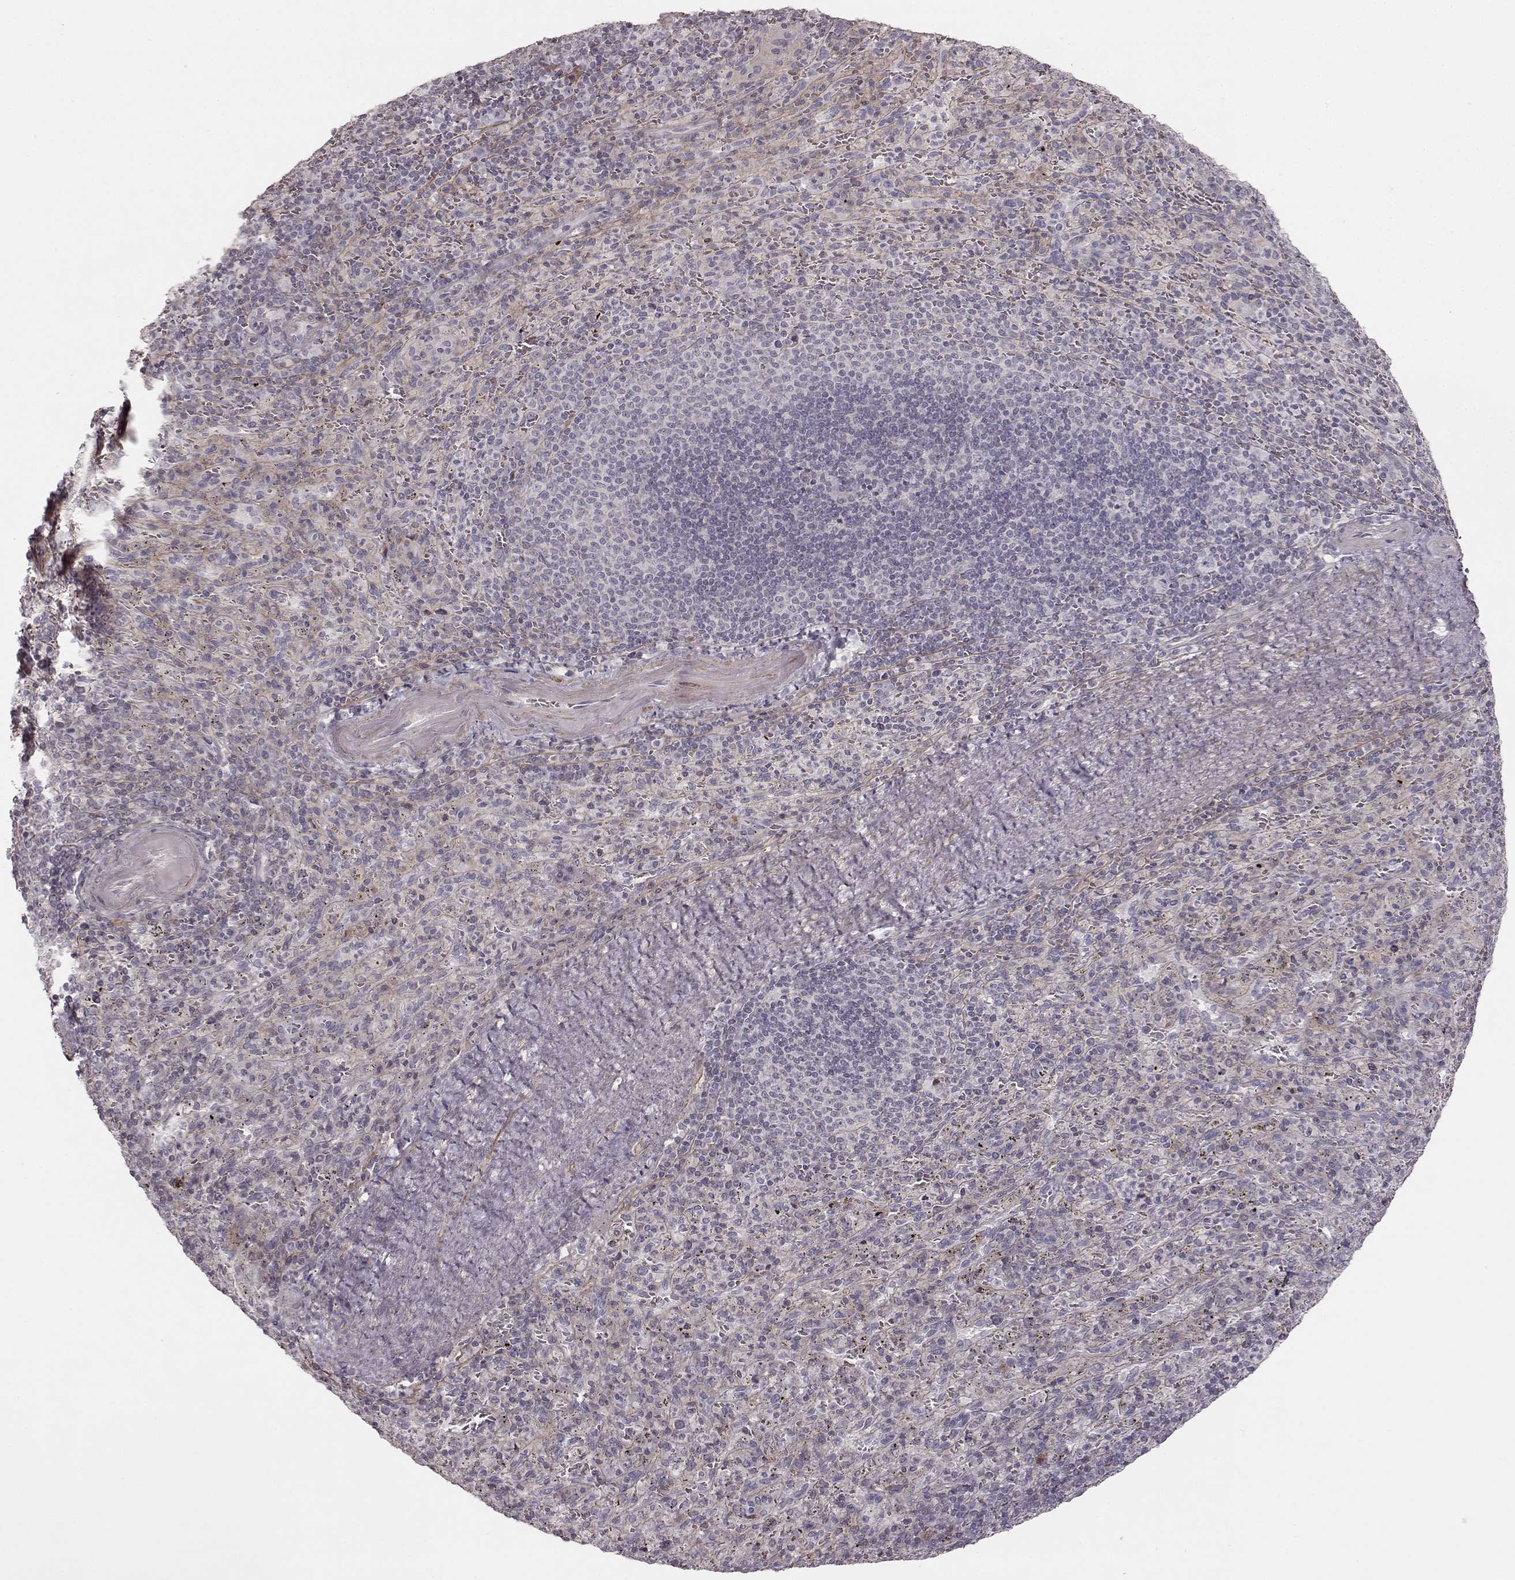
{"staining": {"intensity": "negative", "quantity": "none", "location": "none"}, "tissue": "spleen", "cell_type": "Cells in red pulp", "image_type": "normal", "snomed": [{"axis": "morphology", "description": "Normal tissue, NOS"}, {"axis": "topography", "description": "Spleen"}], "caption": "Immunohistochemical staining of unremarkable human spleen exhibits no significant expression in cells in red pulp. (Brightfield microscopy of DAB (3,3'-diaminobenzidine) immunohistochemistry at high magnification).", "gene": "PRLHR", "patient": {"sex": "male", "age": 57}}